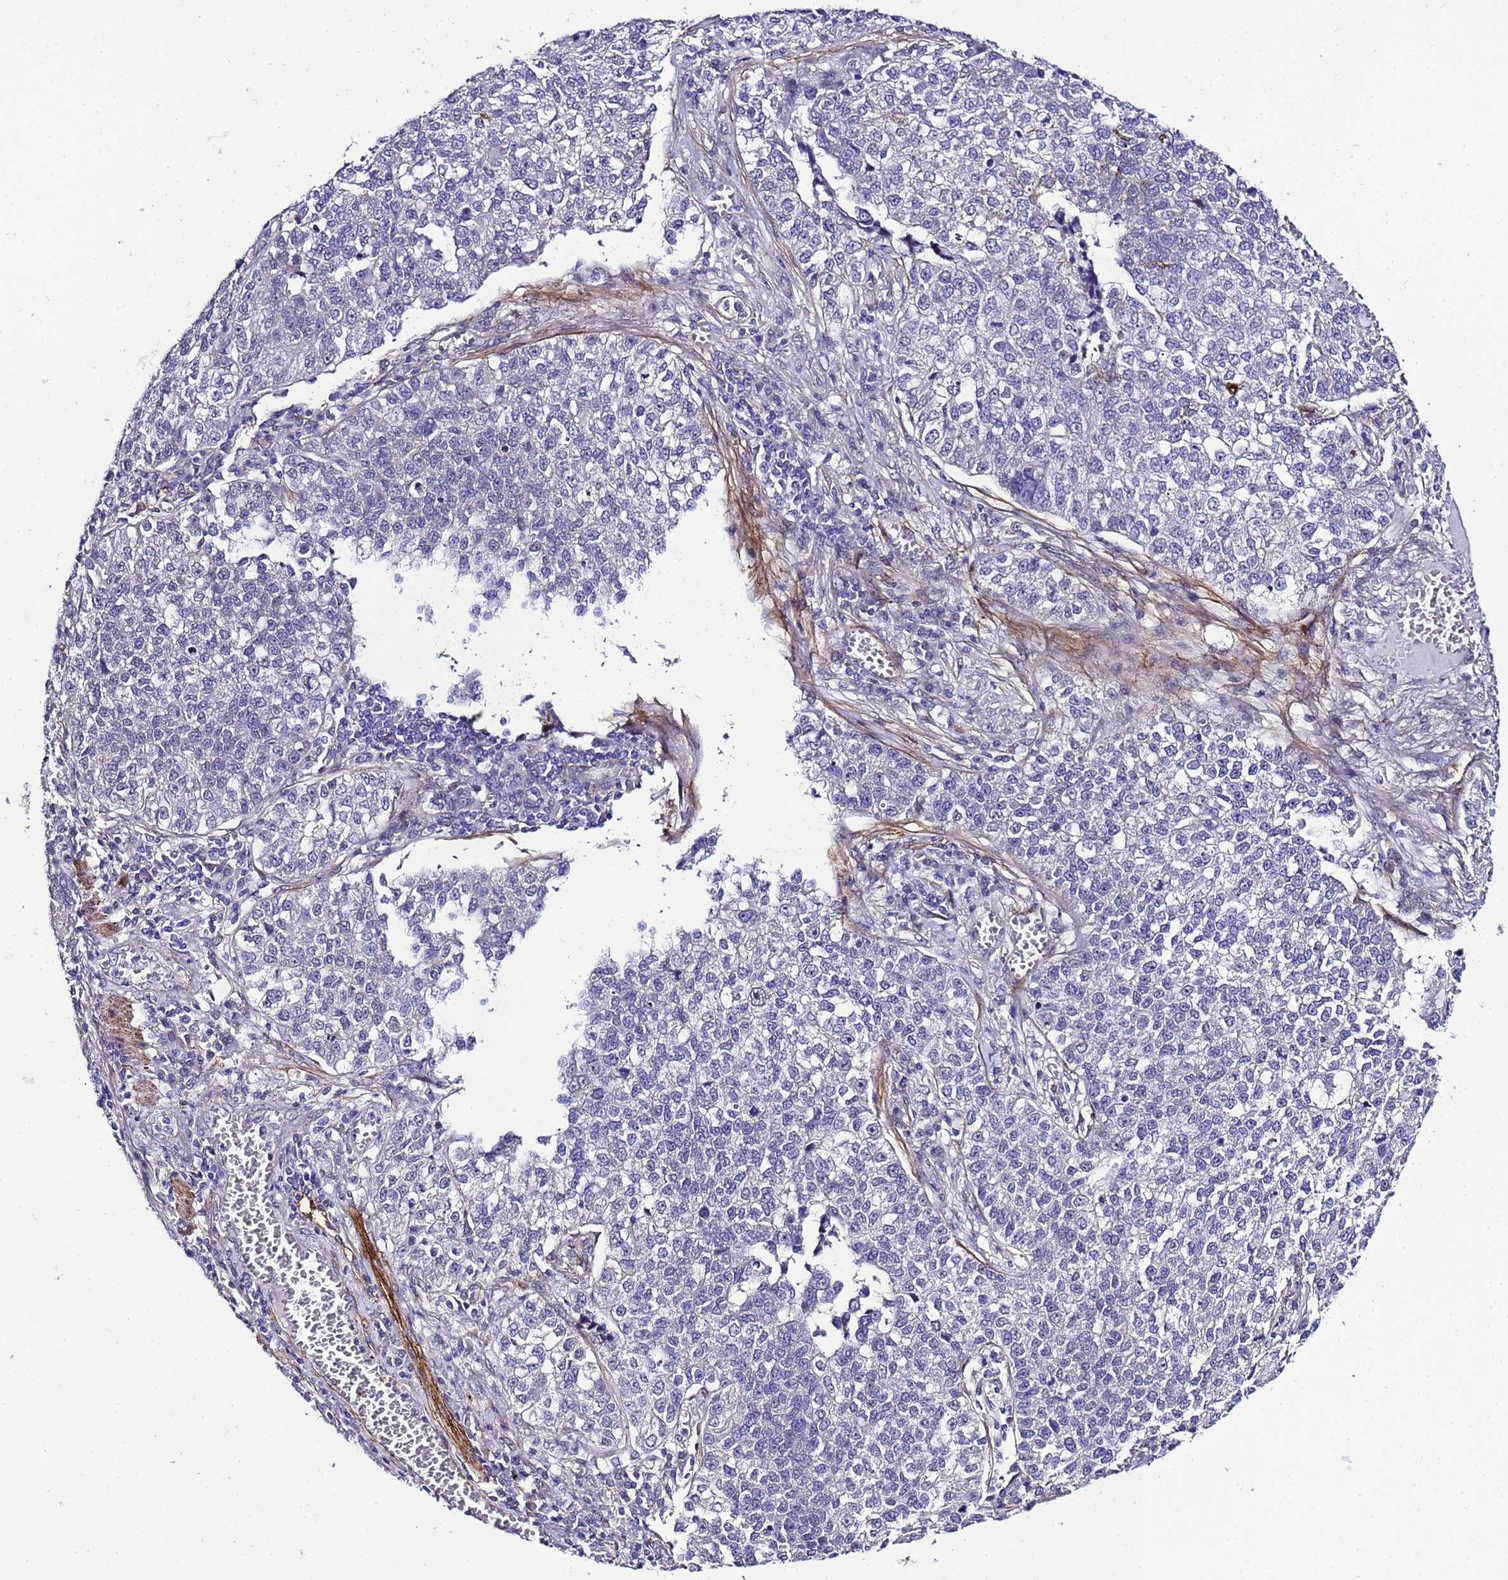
{"staining": {"intensity": "negative", "quantity": "none", "location": "none"}, "tissue": "lung cancer", "cell_type": "Tumor cells", "image_type": "cancer", "snomed": [{"axis": "morphology", "description": "Adenocarcinoma, NOS"}, {"axis": "topography", "description": "Lung"}], "caption": "Immunohistochemical staining of human lung adenocarcinoma demonstrates no significant expression in tumor cells.", "gene": "GZF1", "patient": {"sex": "male", "age": 49}}